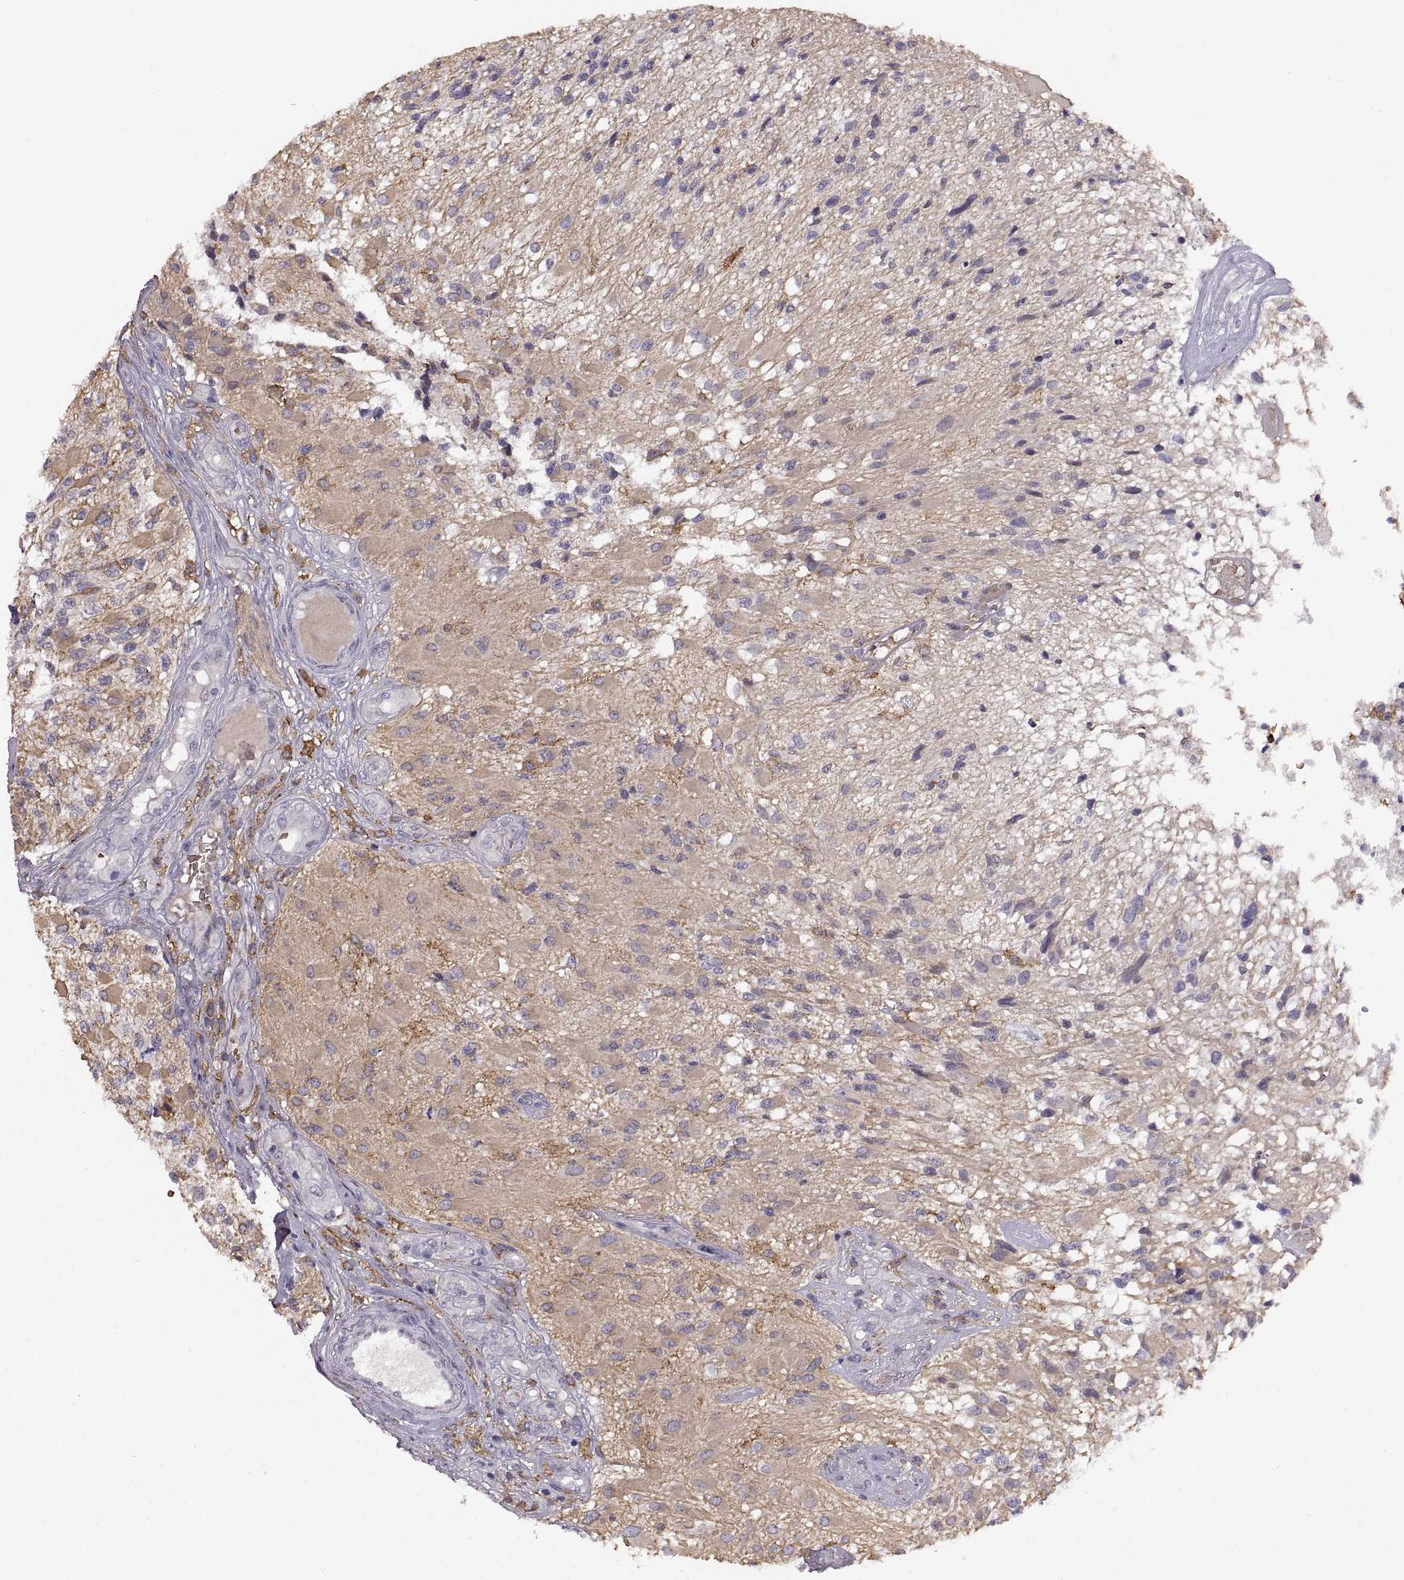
{"staining": {"intensity": "negative", "quantity": "none", "location": "none"}, "tissue": "glioma", "cell_type": "Tumor cells", "image_type": "cancer", "snomed": [{"axis": "morphology", "description": "Glioma, malignant, High grade"}, {"axis": "topography", "description": "Brain"}], "caption": "High power microscopy image of an immunohistochemistry (IHC) photomicrograph of malignant glioma (high-grade), revealing no significant expression in tumor cells.", "gene": "MEIOC", "patient": {"sex": "female", "age": 63}}